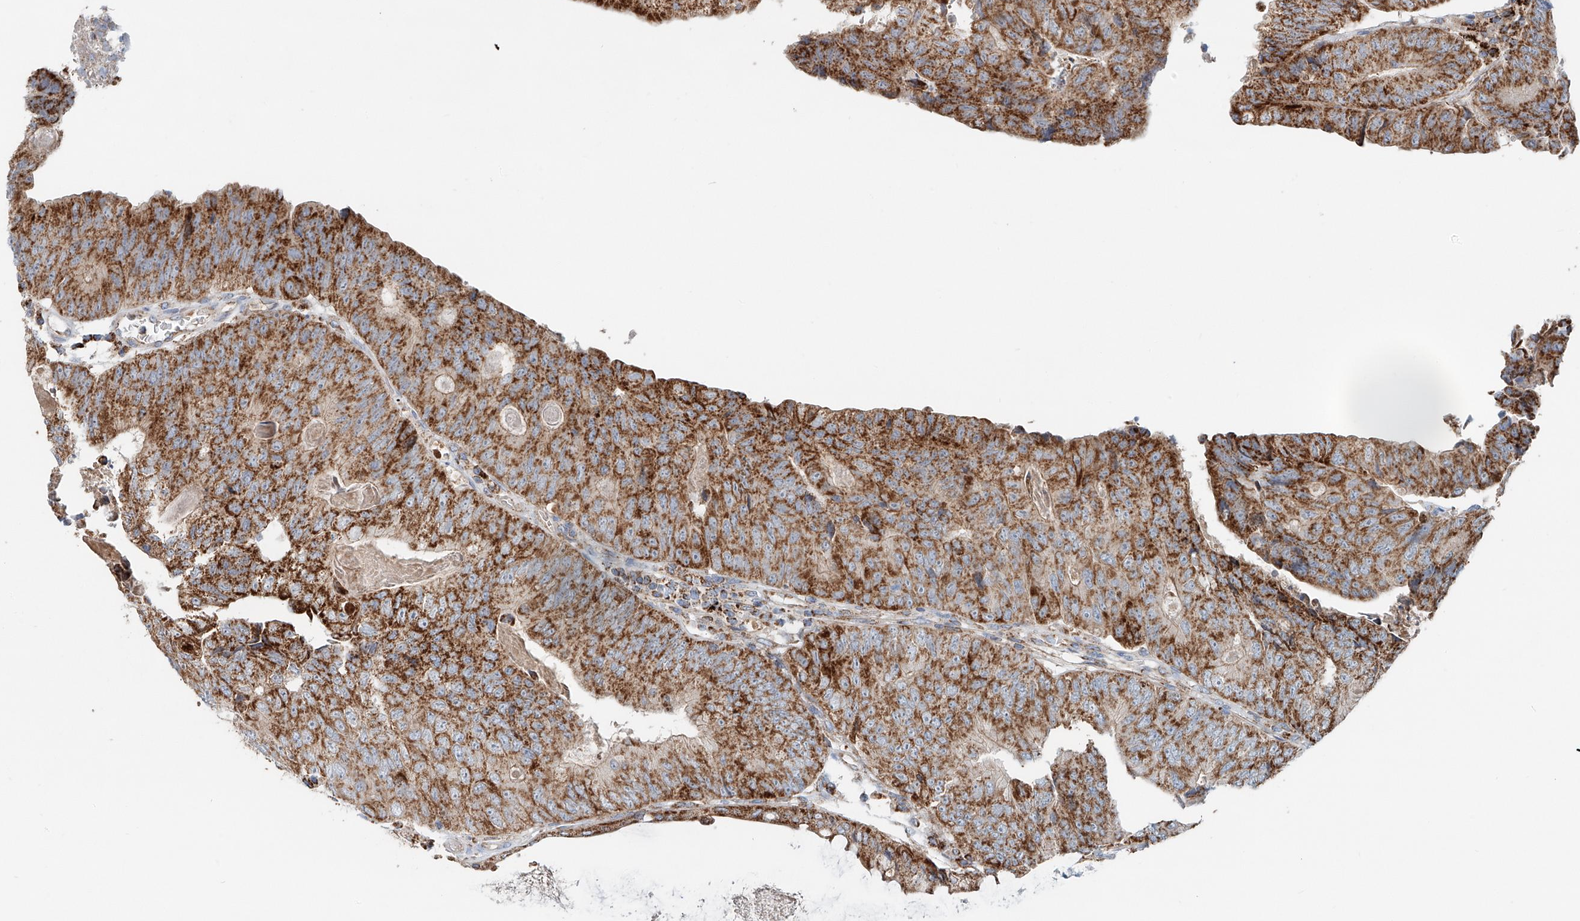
{"staining": {"intensity": "moderate", "quantity": ">75%", "location": "cytoplasmic/membranous"}, "tissue": "colorectal cancer", "cell_type": "Tumor cells", "image_type": "cancer", "snomed": [{"axis": "morphology", "description": "Adenocarcinoma, NOS"}, {"axis": "topography", "description": "Colon"}], "caption": "Tumor cells demonstrate medium levels of moderate cytoplasmic/membranous staining in about >75% of cells in human colorectal cancer (adenocarcinoma).", "gene": "CARD10", "patient": {"sex": "female", "age": 67}}